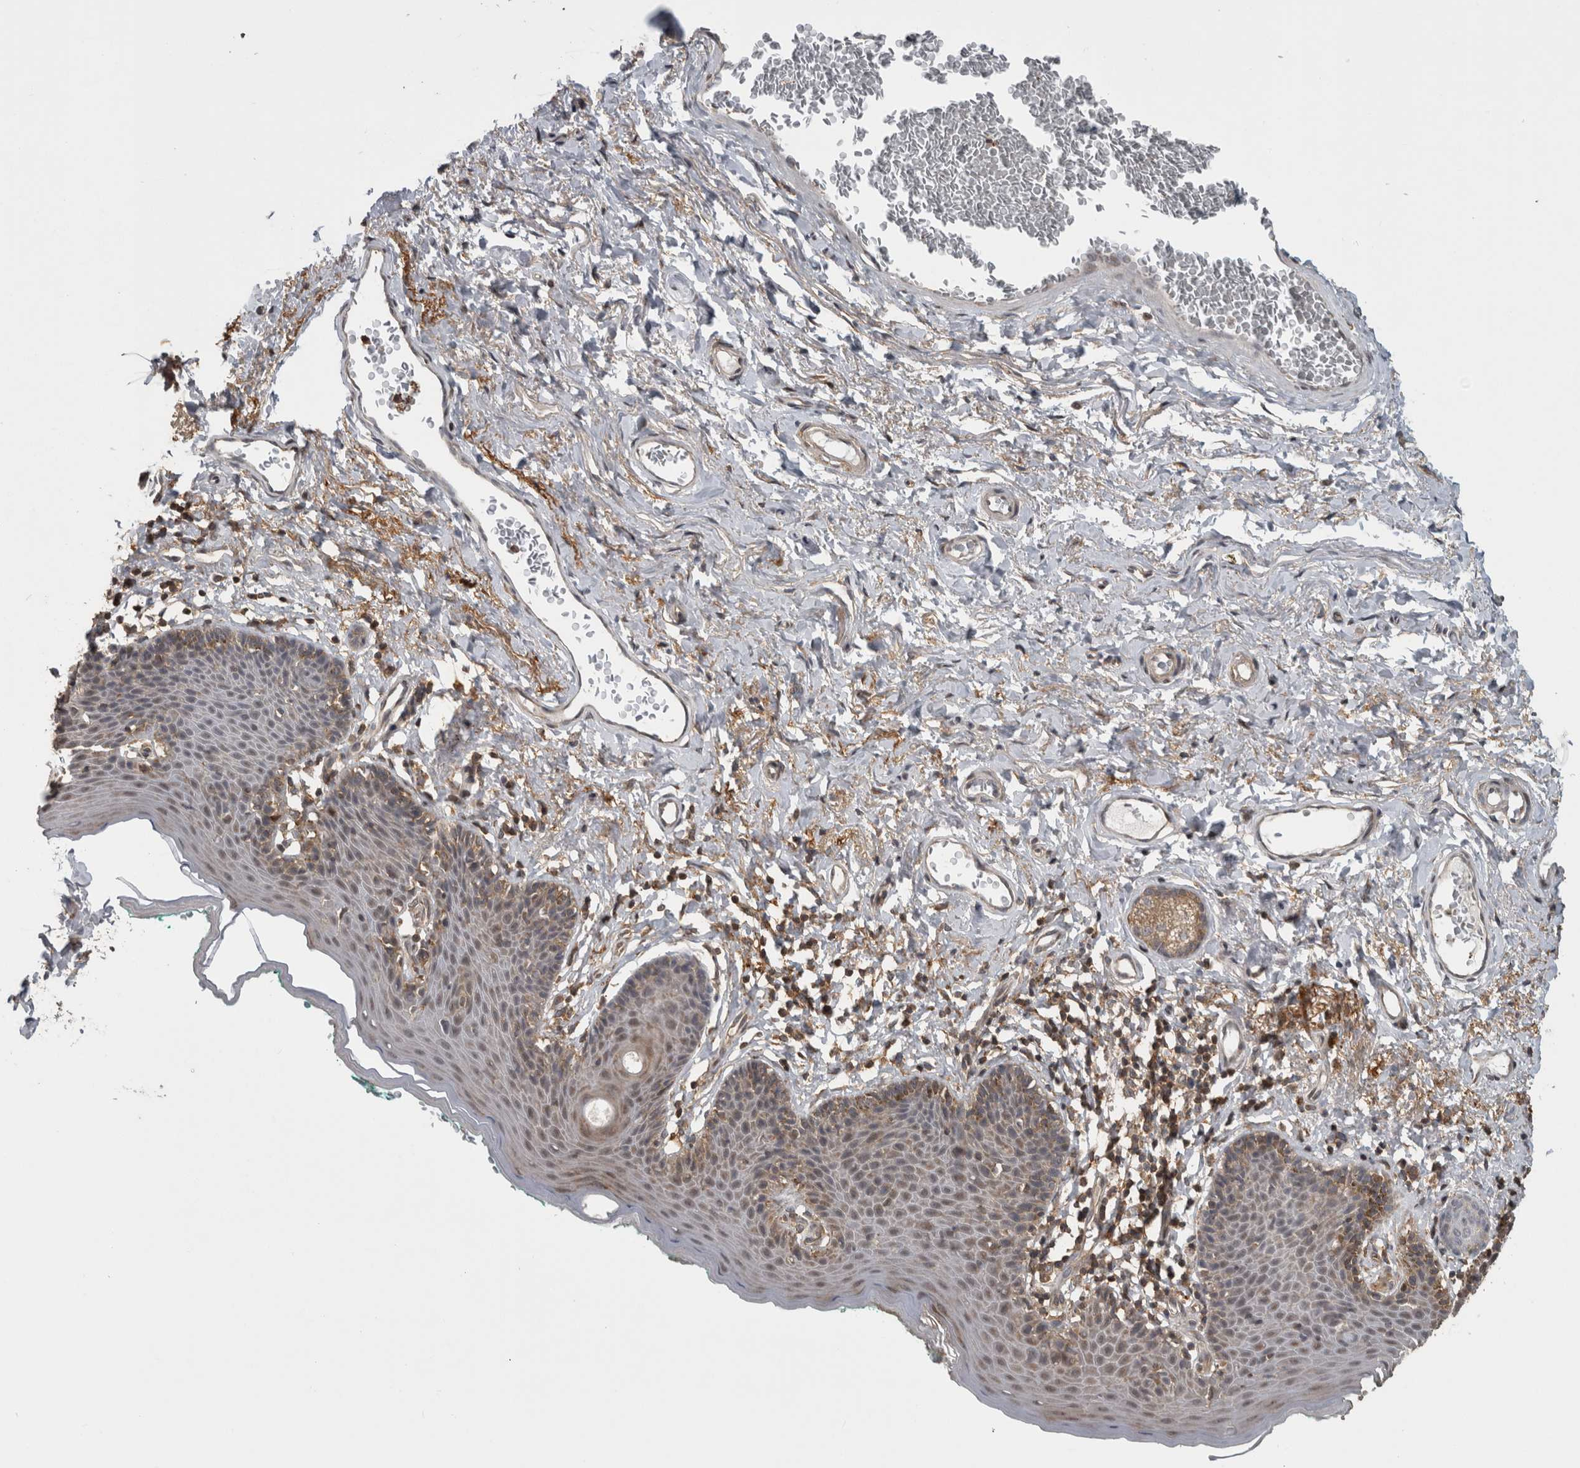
{"staining": {"intensity": "moderate", "quantity": "25%-75%", "location": "cytoplasmic/membranous"}, "tissue": "skin", "cell_type": "Epidermal cells", "image_type": "normal", "snomed": [{"axis": "morphology", "description": "Normal tissue, NOS"}, {"axis": "topography", "description": "Vulva"}], "caption": "This histopathology image exhibits unremarkable skin stained with immunohistochemistry (IHC) to label a protein in brown. The cytoplasmic/membranous of epidermal cells show moderate positivity for the protein. Nuclei are counter-stained blue.", "gene": "ATXN2", "patient": {"sex": "female", "age": 66}}